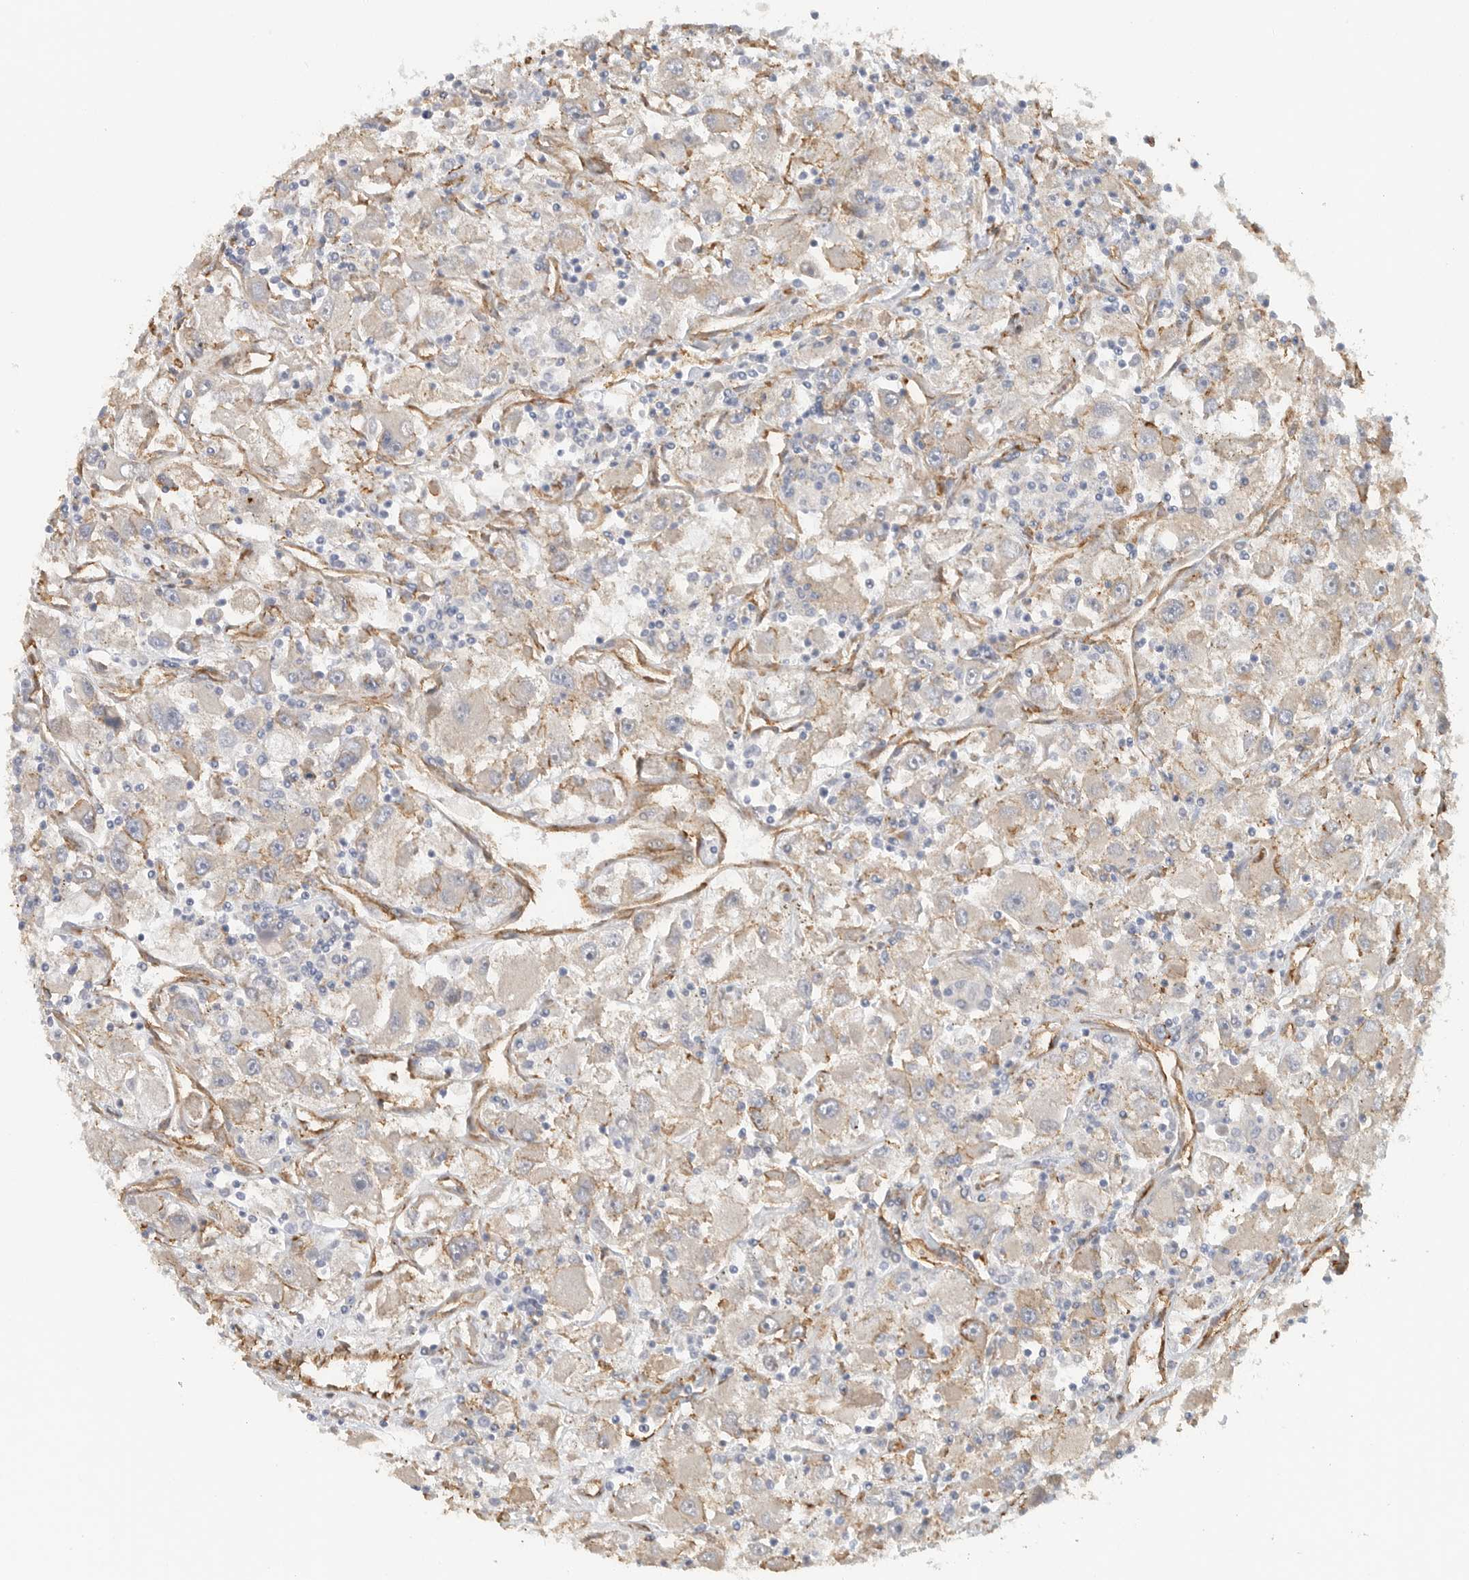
{"staining": {"intensity": "weak", "quantity": "<25%", "location": "cytoplasmic/membranous"}, "tissue": "renal cancer", "cell_type": "Tumor cells", "image_type": "cancer", "snomed": [{"axis": "morphology", "description": "Adenocarcinoma, NOS"}, {"axis": "topography", "description": "Kidney"}], "caption": "Immunohistochemistry (IHC) of human adenocarcinoma (renal) exhibits no positivity in tumor cells.", "gene": "JMJD4", "patient": {"sex": "female", "age": 52}}